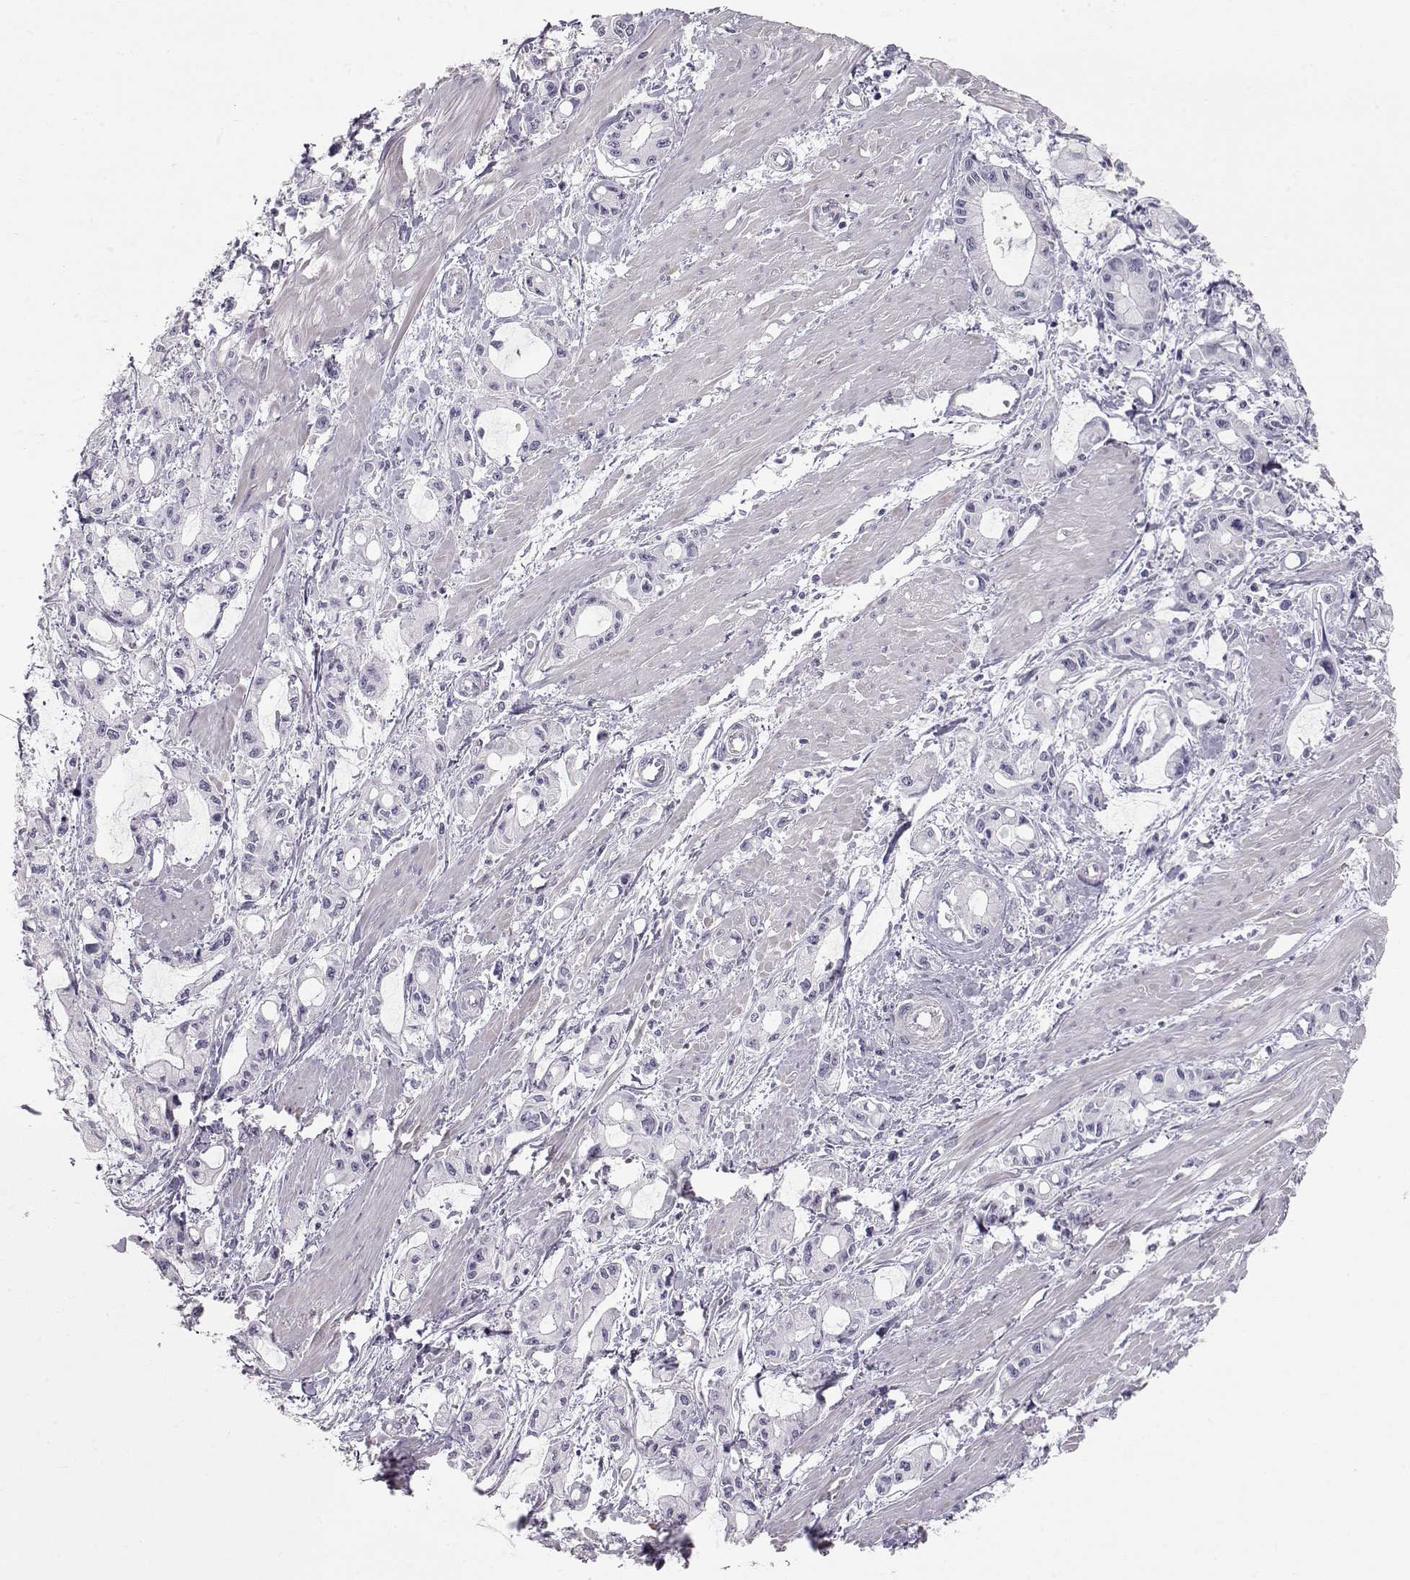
{"staining": {"intensity": "negative", "quantity": "none", "location": "none"}, "tissue": "pancreatic cancer", "cell_type": "Tumor cells", "image_type": "cancer", "snomed": [{"axis": "morphology", "description": "Adenocarcinoma, NOS"}, {"axis": "topography", "description": "Pancreas"}], "caption": "The histopathology image reveals no significant expression in tumor cells of pancreatic cancer.", "gene": "SLC18A1", "patient": {"sex": "male", "age": 48}}